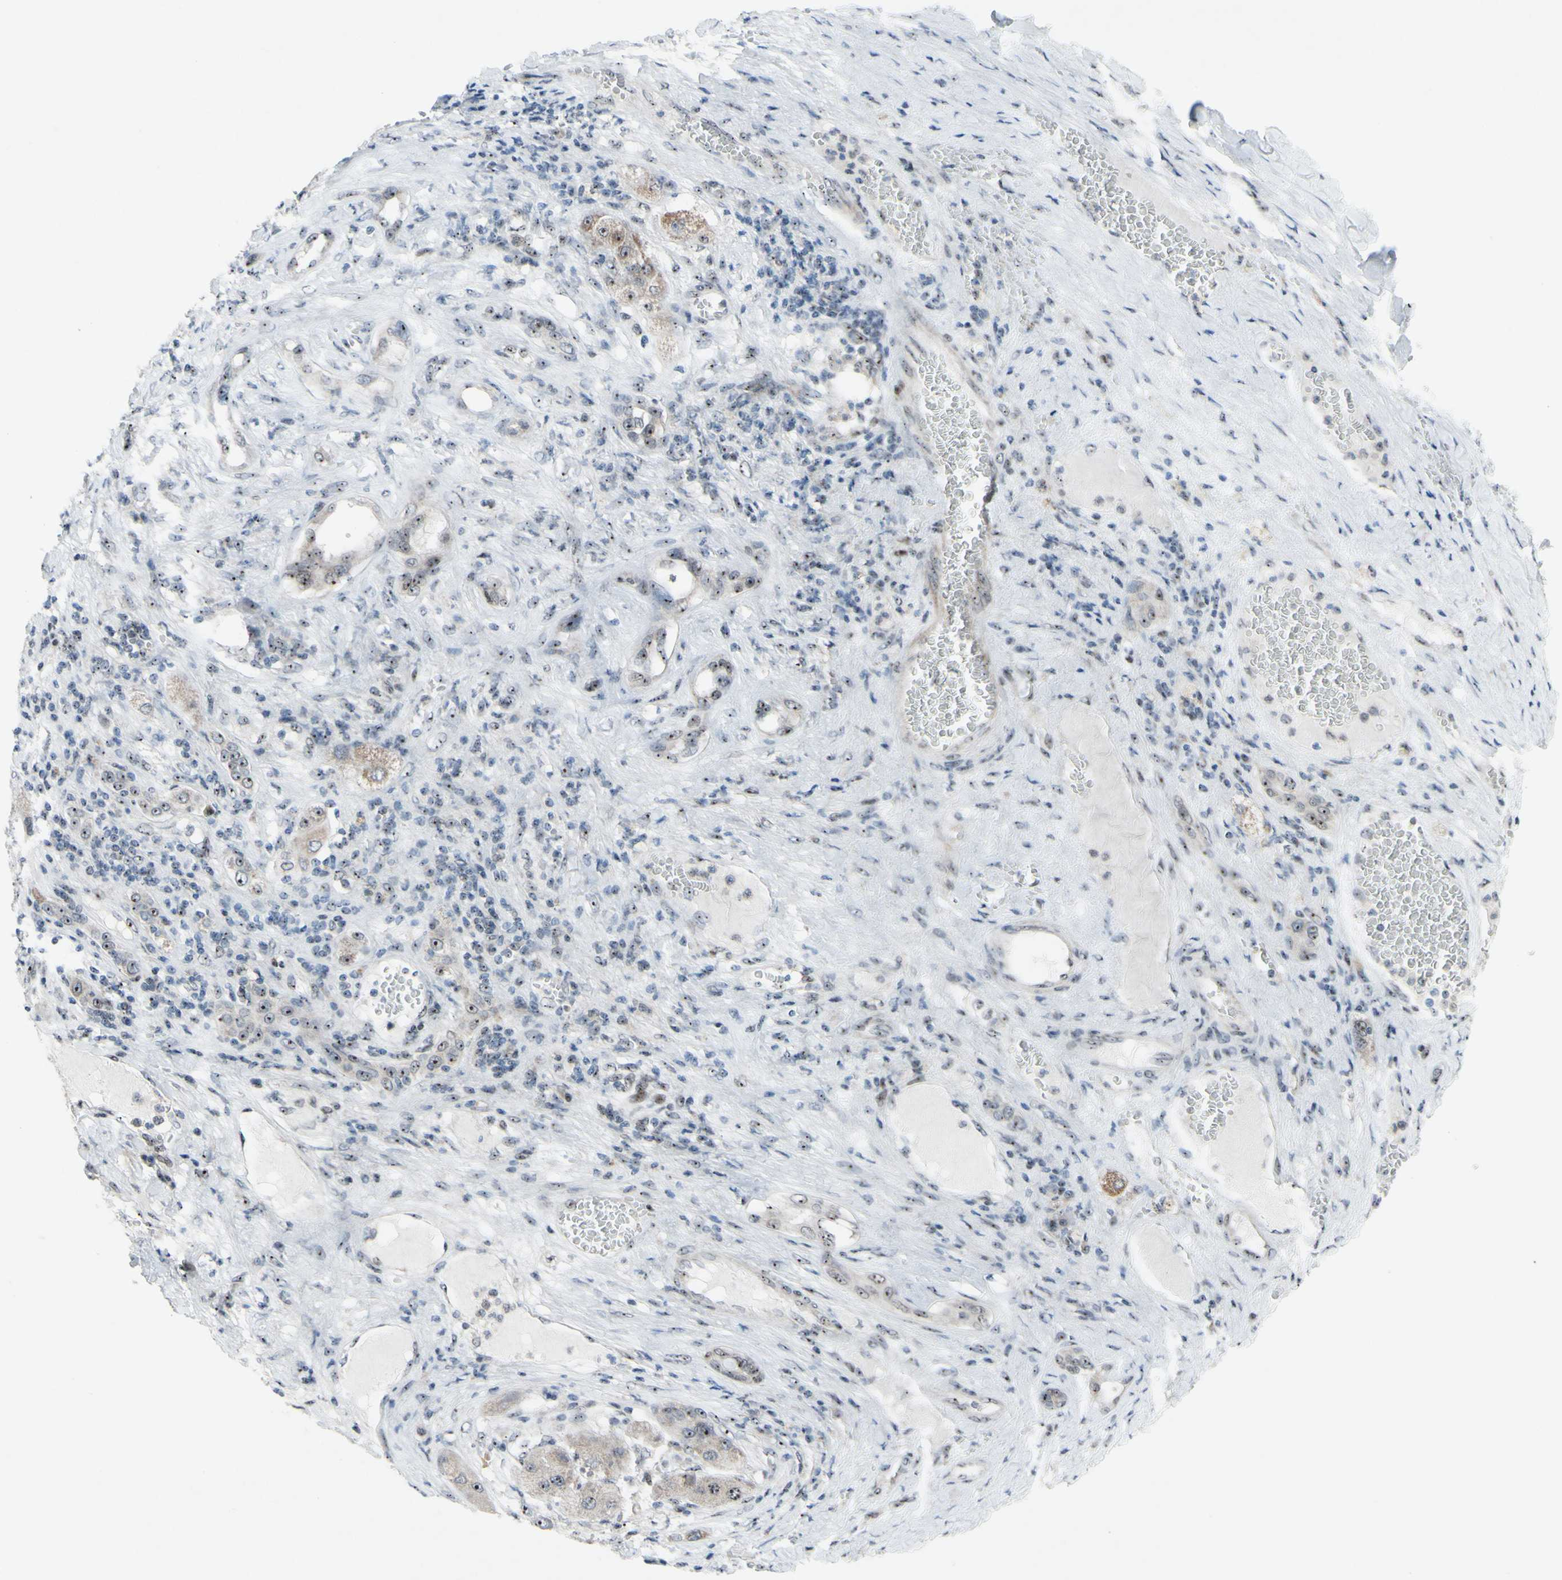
{"staining": {"intensity": "weak", "quantity": ">75%", "location": "cytoplasmic/membranous,nuclear"}, "tissue": "liver cancer", "cell_type": "Tumor cells", "image_type": "cancer", "snomed": [{"axis": "morphology", "description": "Carcinoma, Hepatocellular, NOS"}, {"axis": "topography", "description": "Liver"}], "caption": "Liver hepatocellular carcinoma was stained to show a protein in brown. There is low levels of weak cytoplasmic/membranous and nuclear staining in approximately >75% of tumor cells. The staining is performed using DAB brown chromogen to label protein expression. The nuclei are counter-stained blue using hematoxylin.", "gene": "POLR1A", "patient": {"sex": "female", "age": 73}}